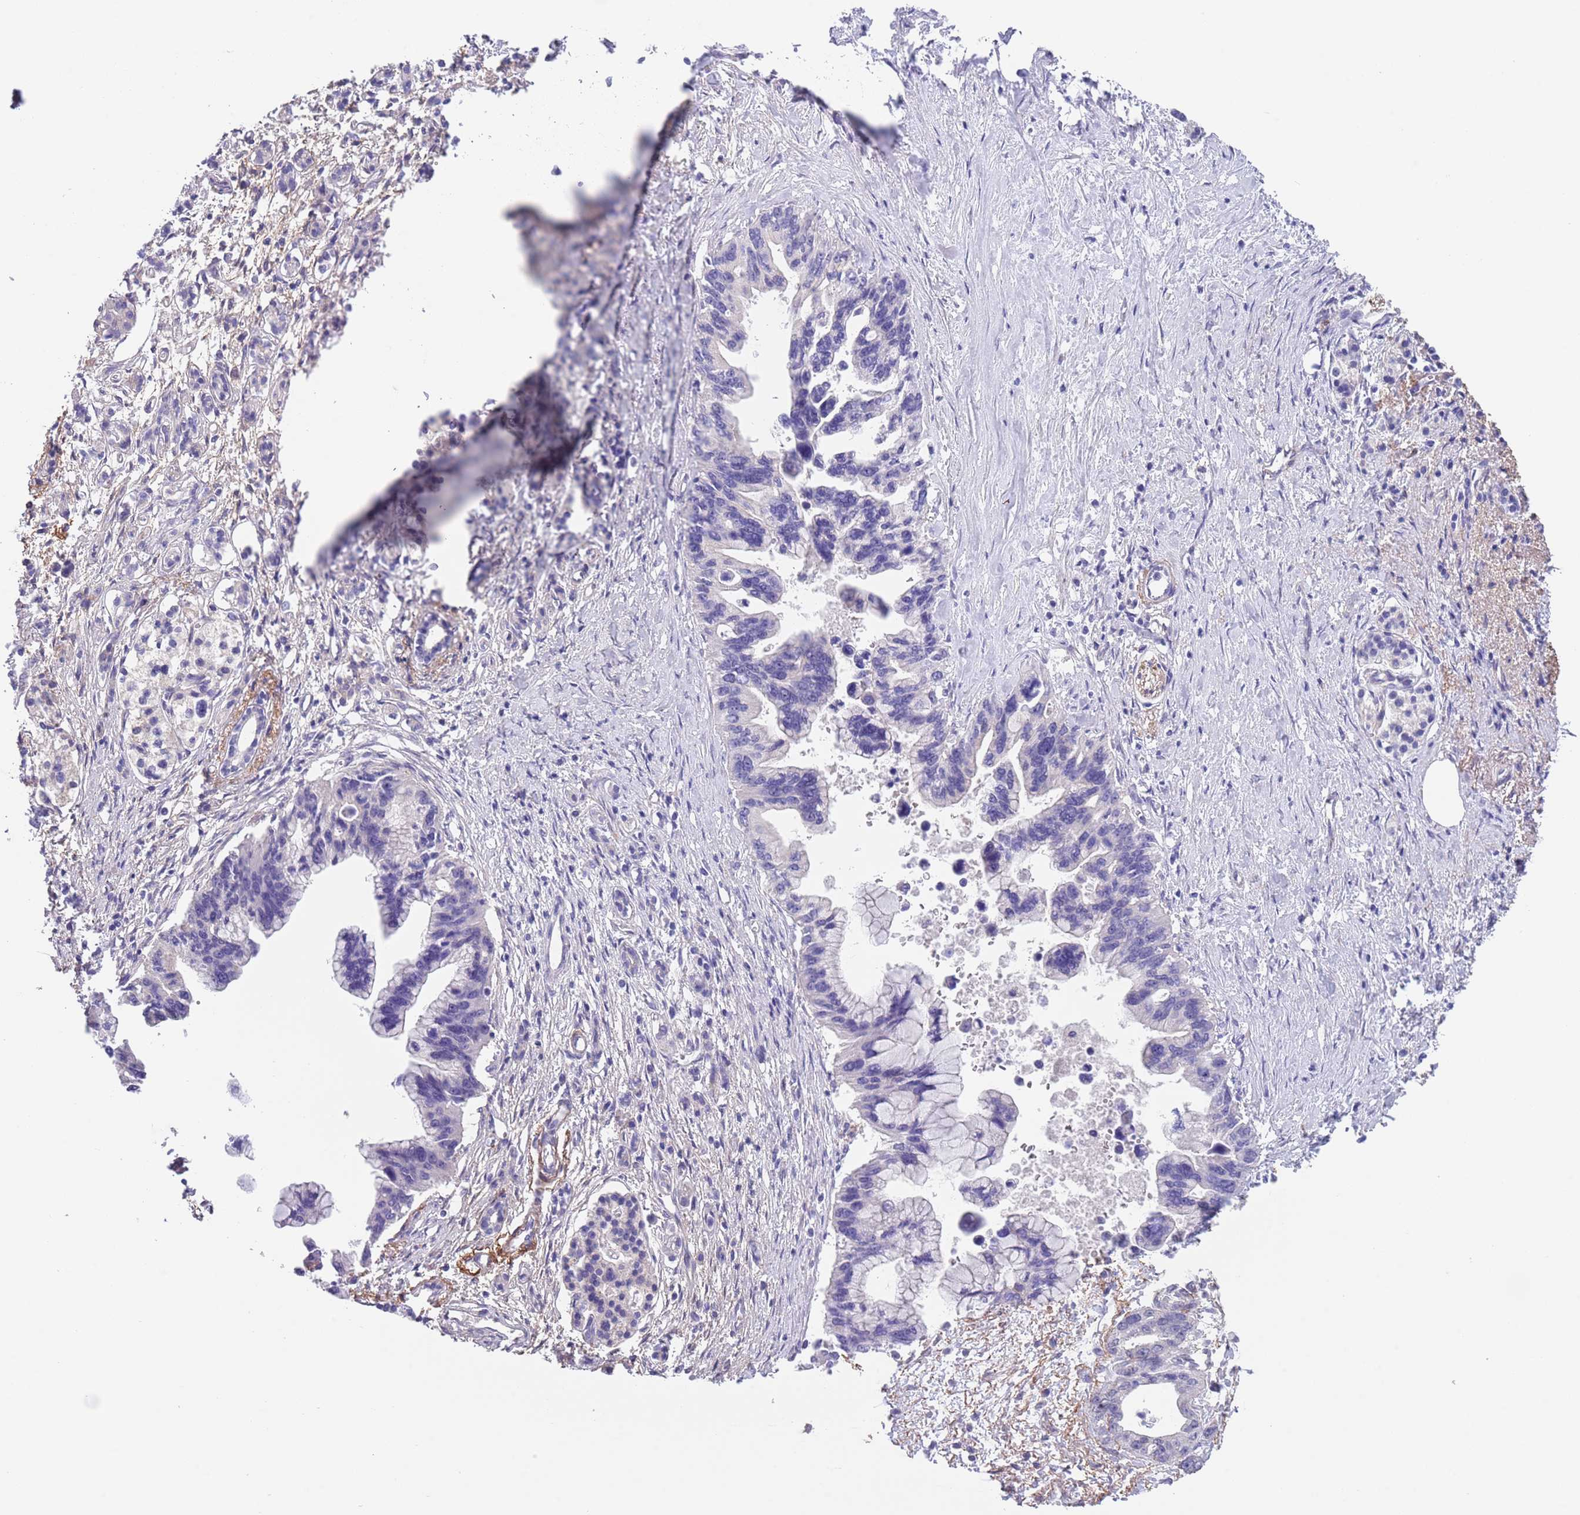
{"staining": {"intensity": "negative", "quantity": "none", "location": "none"}, "tissue": "pancreatic cancer", "cell_type": "Tumor cells", "image_type": "cancer", "snomed": [{"axis": "morphology", "description": "Adenocarcinoma, NOS"}, {"axis": "topography", "description": "Pancreas"}], "caption": "This is an immunohistochemistry micrograph of pancreatic cancer. There is no positivity in tumor cells.", "gene": "RNF169", "patient": {"sex": "female", "age": 83}}